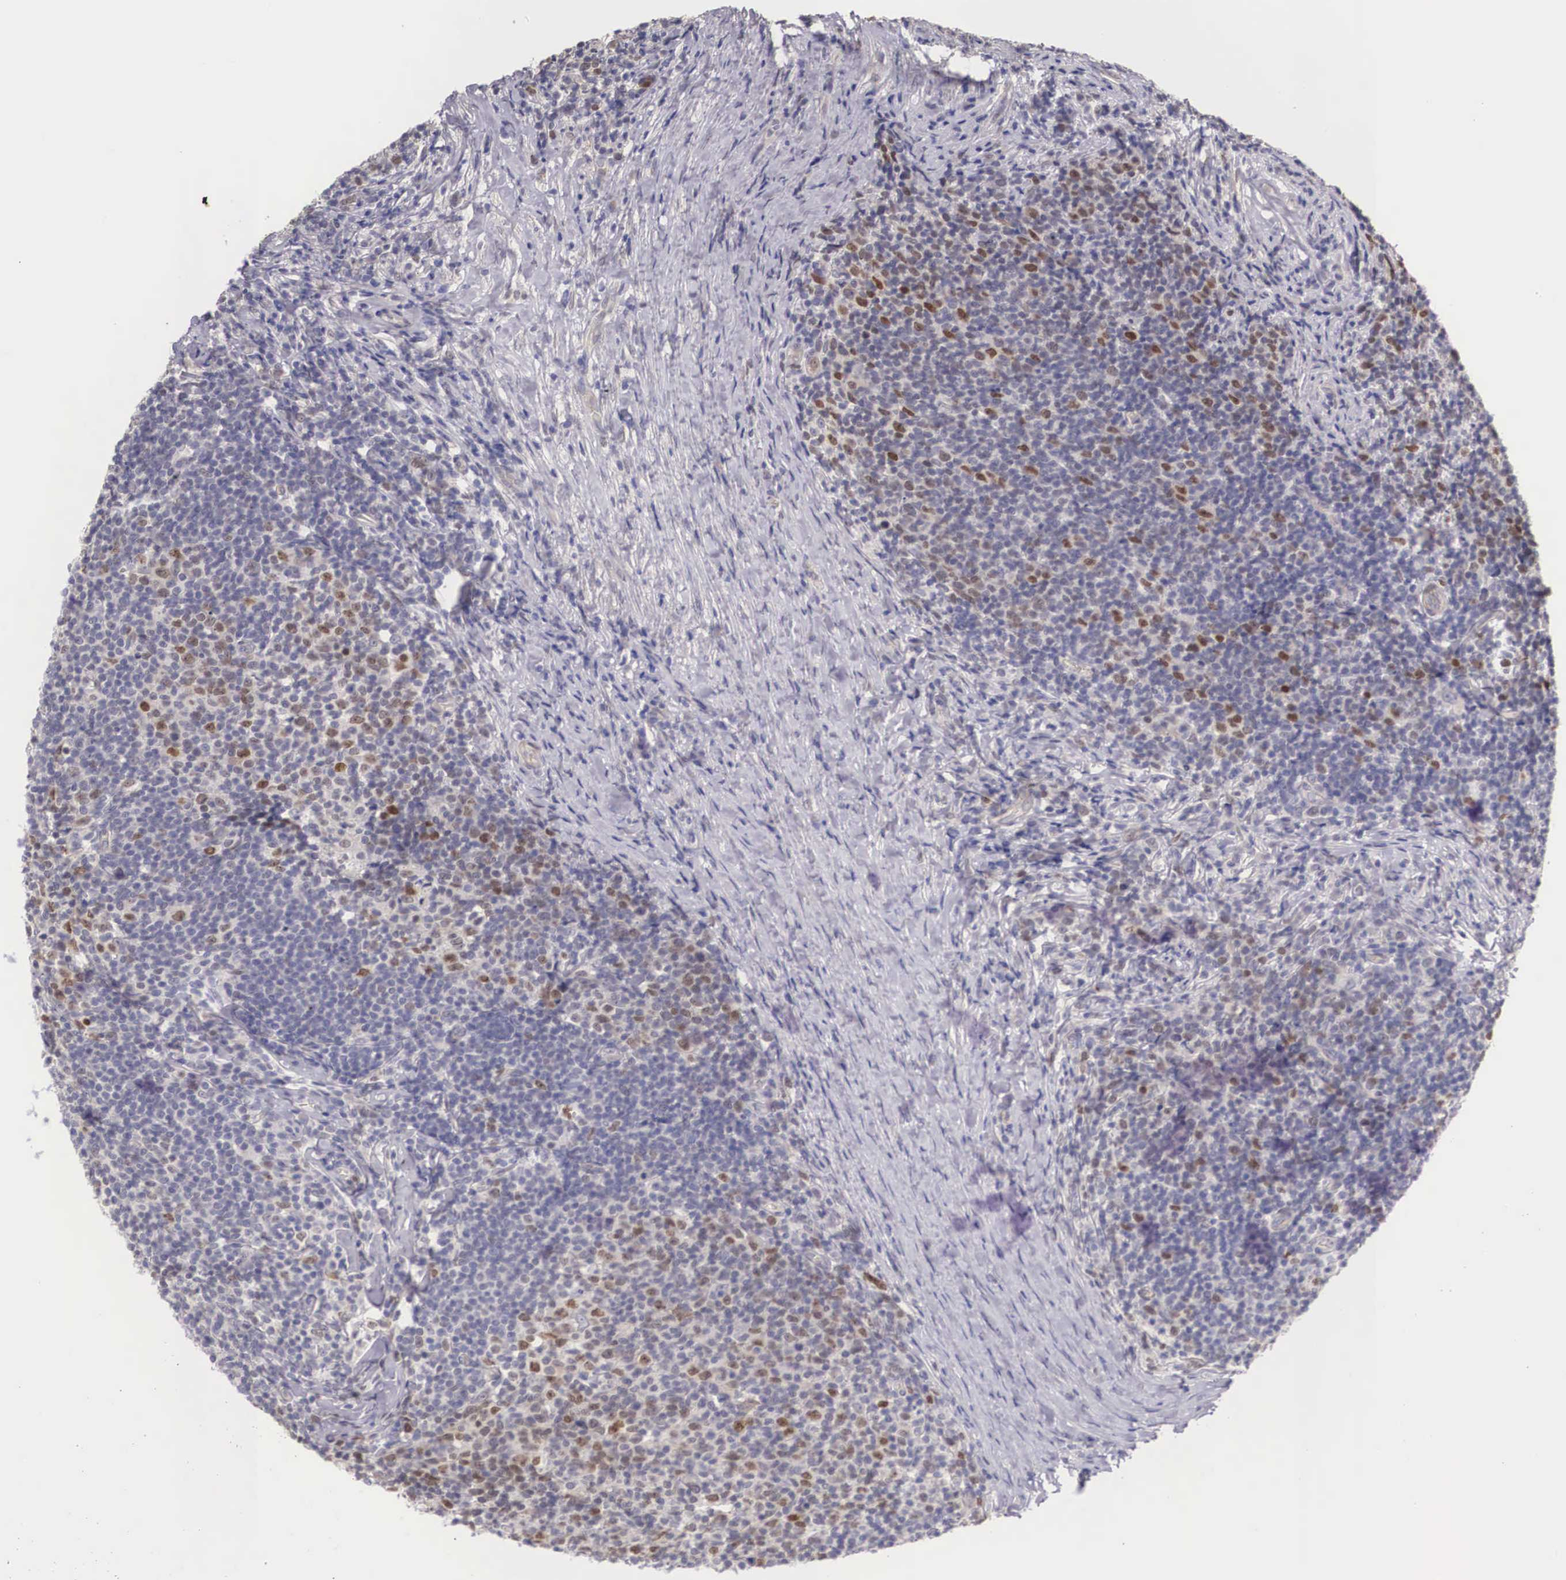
{"staining": {"intensity": "moderate", "quantity": "<25%", "location": "nuclear"}, "tissue": "lymphoma", "cell_type": "Tumor cells", "image_type": "cancer", "snomed": [{"axis": "morphology", "description": "Malignant lymphoma, non-Hodgkin's type, Low grade"}, {"axis": "topography", "description": "Lymph node"}], "caption": "Brown immunohistochemical staining in lymphoma shows moderate nuclear staining in about <25% of tumor cells.", "gene": "ENOX2", "patient": {"sex": "male", "age": 74}}